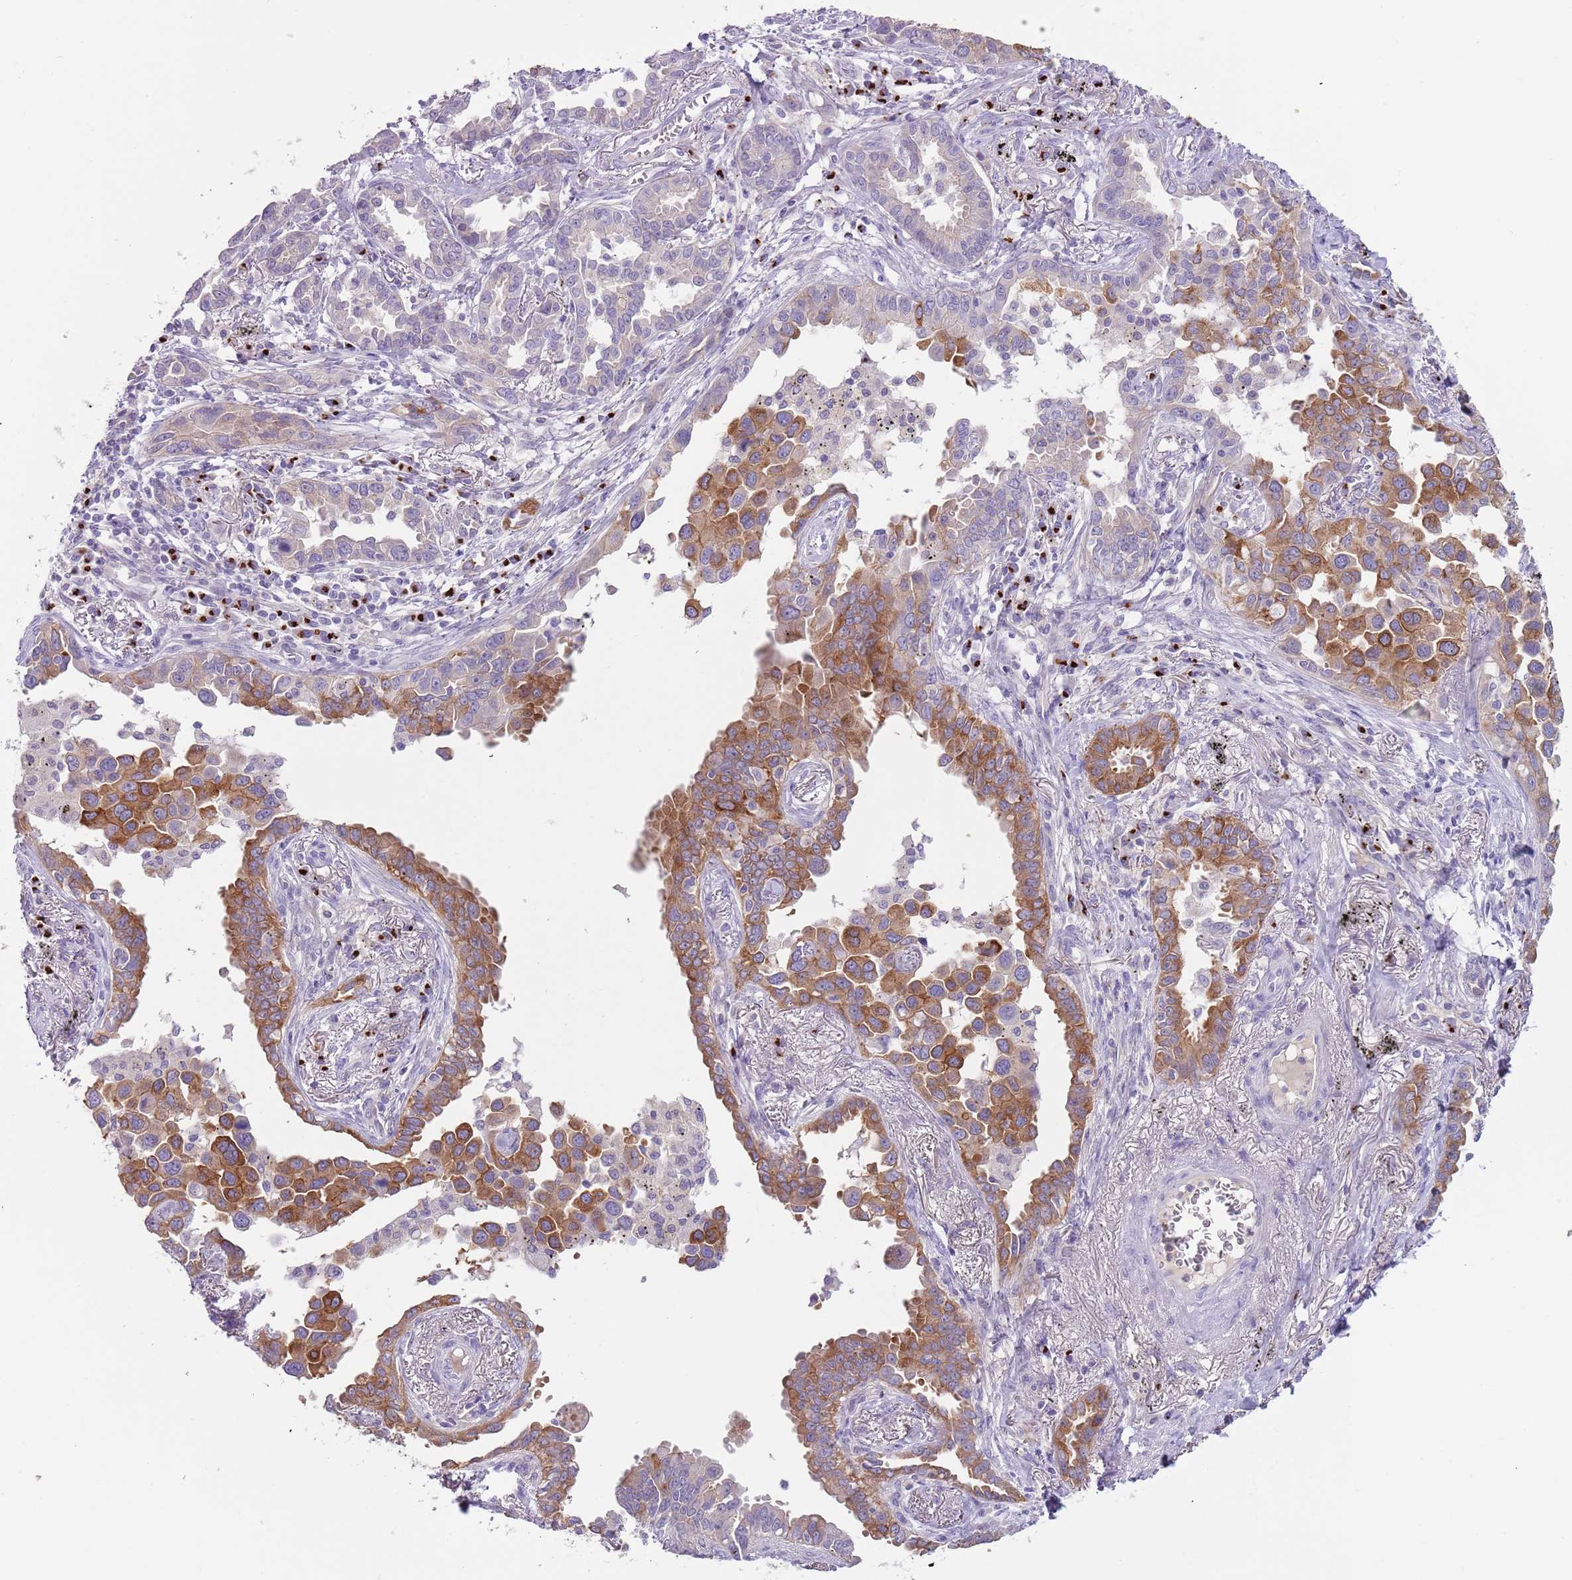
{"staining": {"intensity": "moderate", "quantity": ">75%", "location": "cytoplasmic/membranous"}, "tissue": "lung cancer", "cell_type": "Tumor cells", "image_type": "cancer", "snomed": [{"axis": "morphology", "description": "Adenocarcinoma, NOS"}, {"axis": "topography", "description": "Lung"}], "caption": "Immunohistochemical staining of human lung cancer (adenocarcinoma) exhibits medium levels of moderate cytoplasmic/membranous positivity in approximately >75% of tumor cells.", "gene": "C2CD3", "patient": {"sex": "male", "age": 67}}